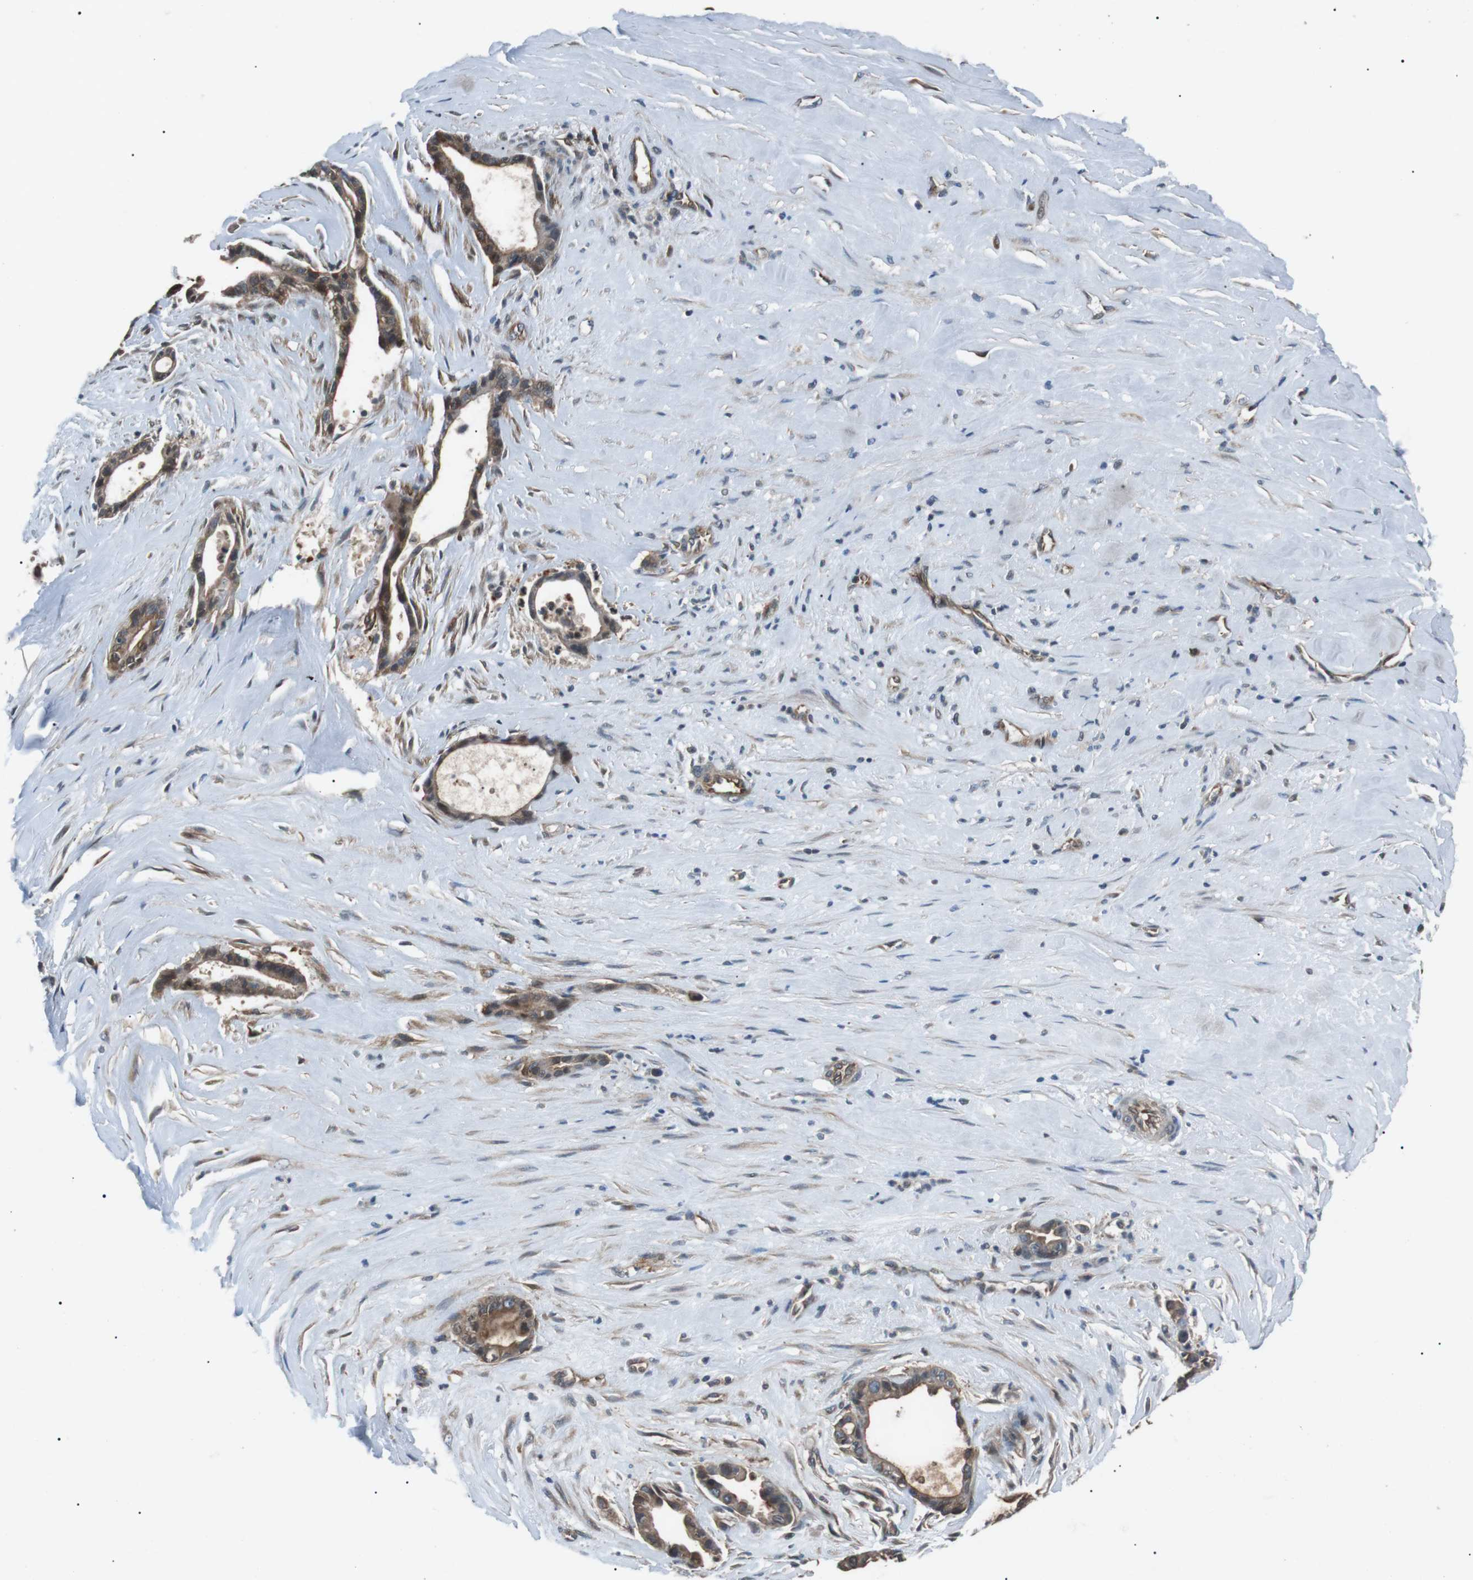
{"staining": {"intensity": "moderate", "quantity": ">75%", "location": "cytoplasmic/membranous"}, "tissue": "liver cancer", "cell_type": "Tumor cells", "image_type": "cancer", "snomed": [{"axis": "morphology", "description": "Cholangiocarcinoma"}, {"axis": "topography", "description": "Liver"}], "caption": "The immunohistochemical stain labels moderate cytoplasmic/membranous staining in tumor cells of liver cholangiocarcinoma tissue.", "gene": "GPR161", "patient": {"sex": "female", "age": 55}}